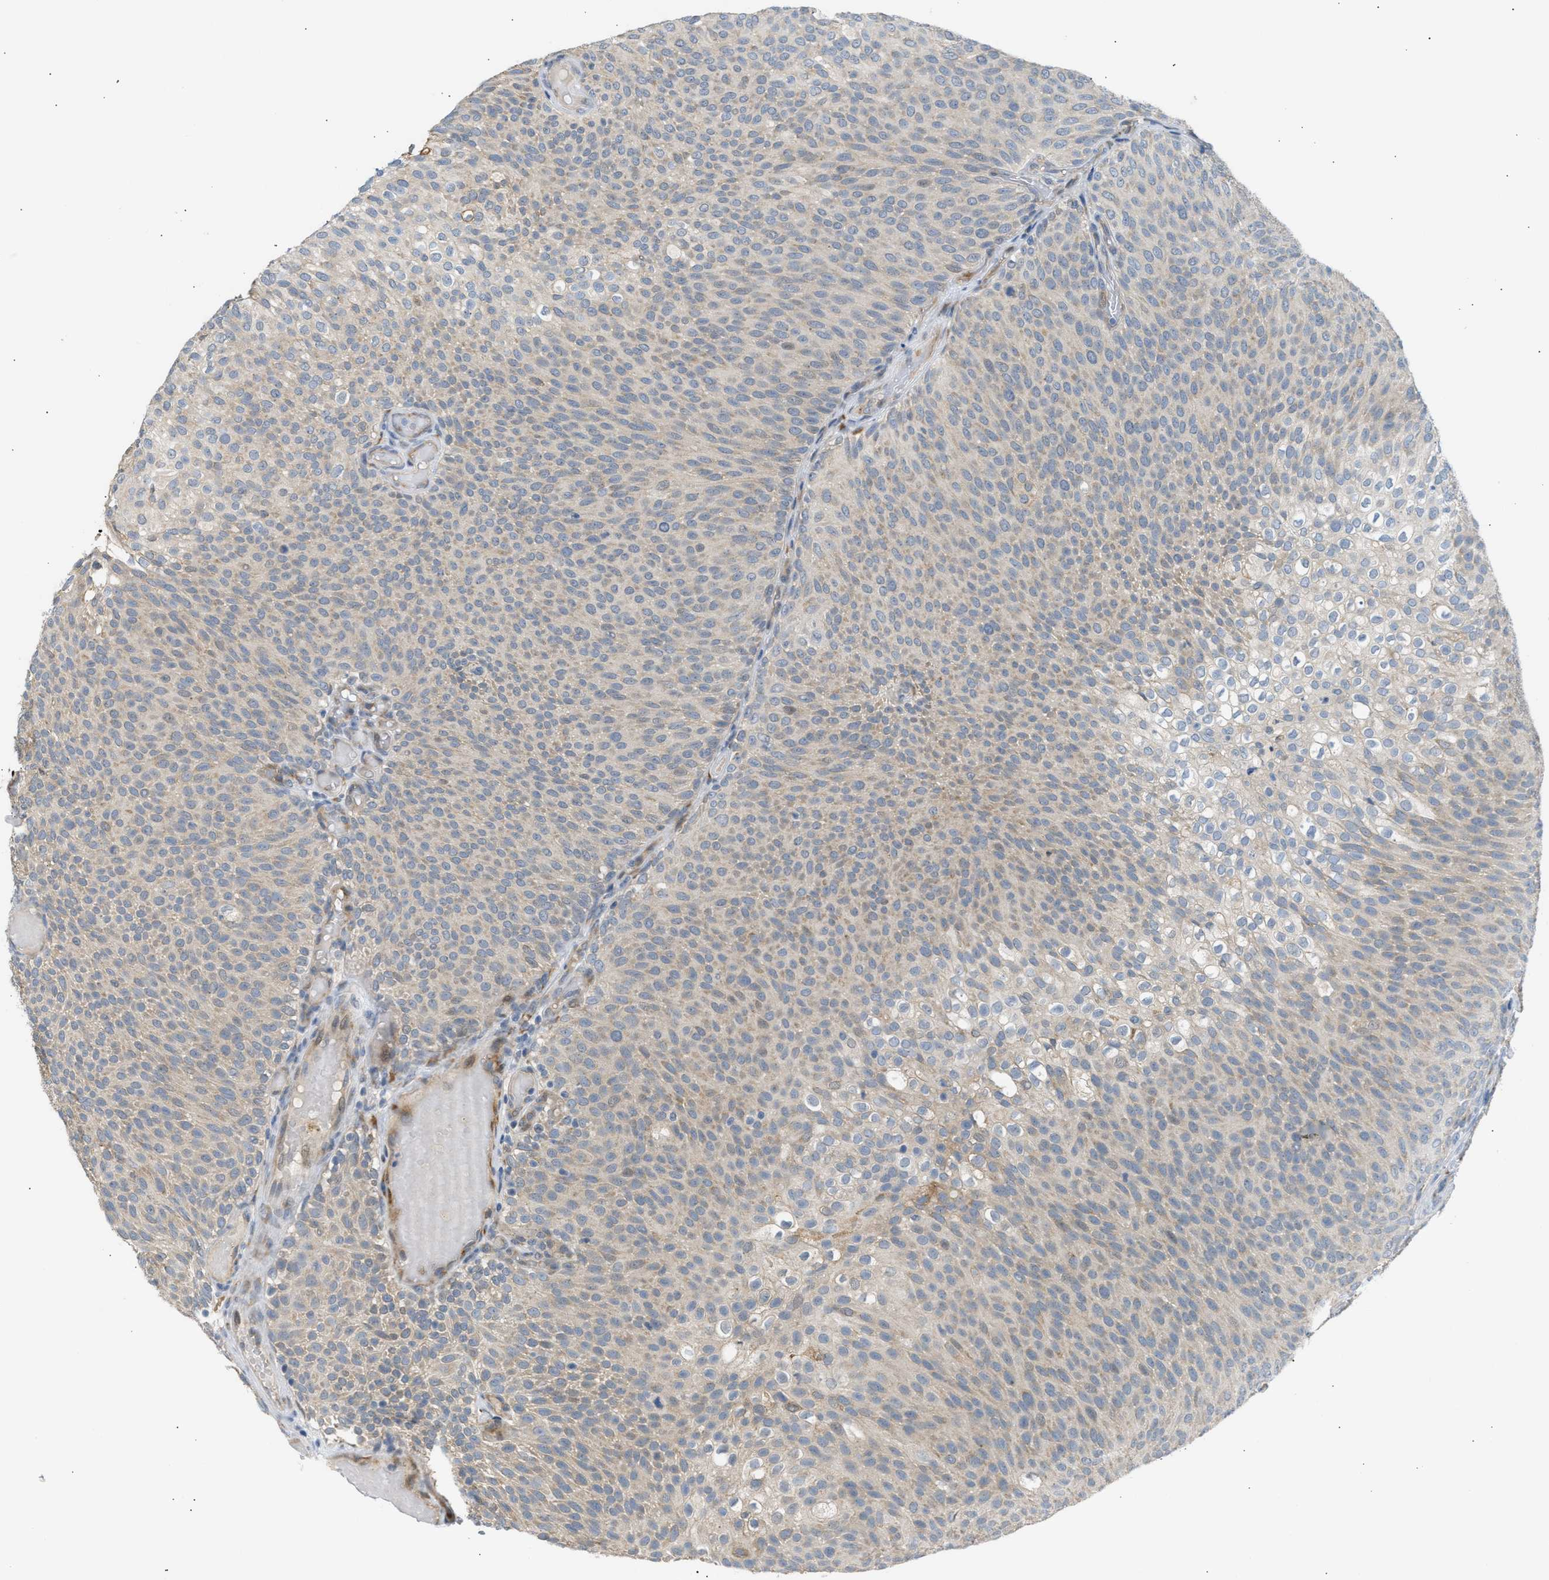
{"staining": {"intensity": "weak", "quantity": ">75%", "location": "cytoplasmic/membranous"}, "tissue": "urothelial cancer", "cell_type": "Tumor cells", "image_type": "cancer", "snomed": [{"axis": "morphology", "description": "Urothelial carcinoma, Low grade"}, {"axis": "topography", "description": "Urinary bladder"}], "caption": "An immunohistochemistry histopathology image of tumor tissue is shown. Protein staining in brown shows weak cytoplasmic/membranous positivity in urothelial carcinoma (low-grade) within tumor cells.", "gene": "KCNC2", "patient": {"sex": "male", "age": 78}}